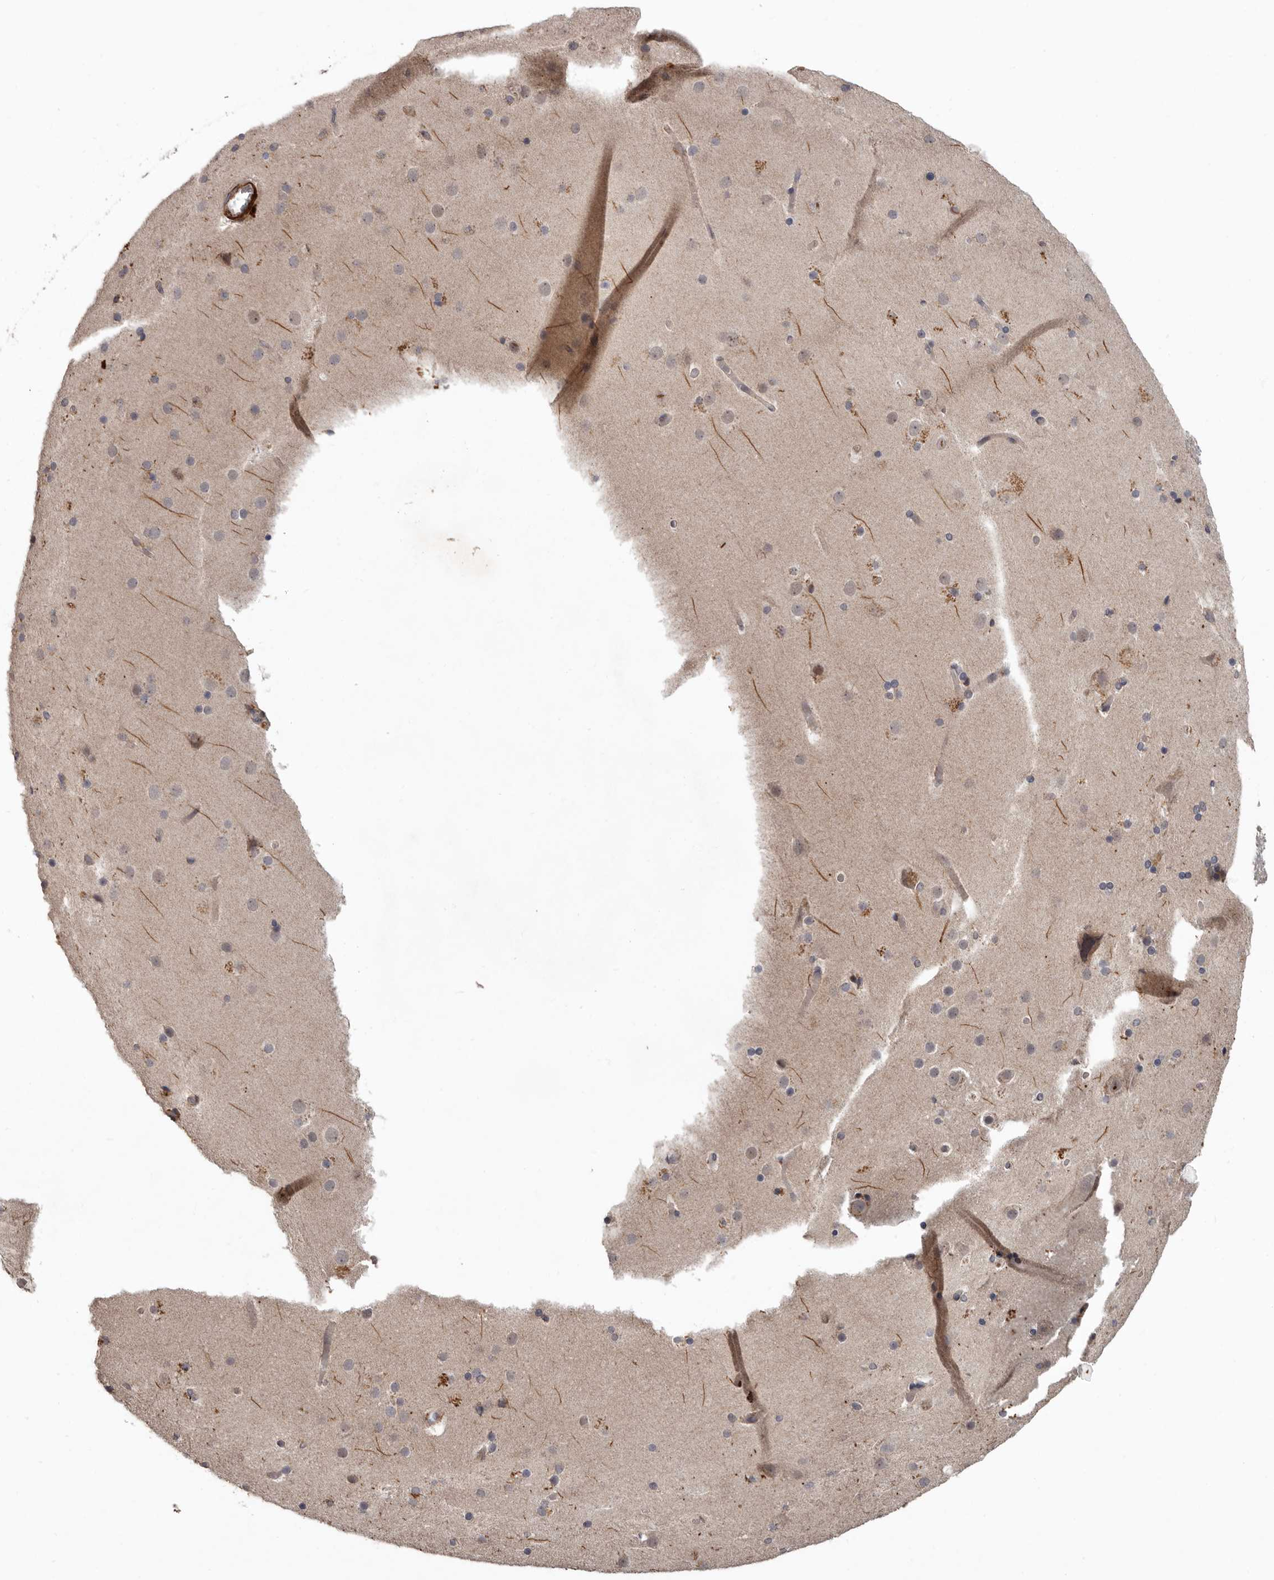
{"staining": {"intensity": "negative", "quantity": "none", "location": "none"}, "tissue": "cerebral cortex", "cell_type": "Endothelial cells", "image_type": "normal", "snomed": [{"axis": "morphology", "description": "Normal tissue, NOS"}, {"axis": "topography", "description": "Cerebral cortex"}], "caption": "Unremarkable cerebral cortex was stained to show a protein in brown. There is no significant staining in endothelial cells.", "gene": "FGFR4", "patient": {"sex": "male", "age": 57}}